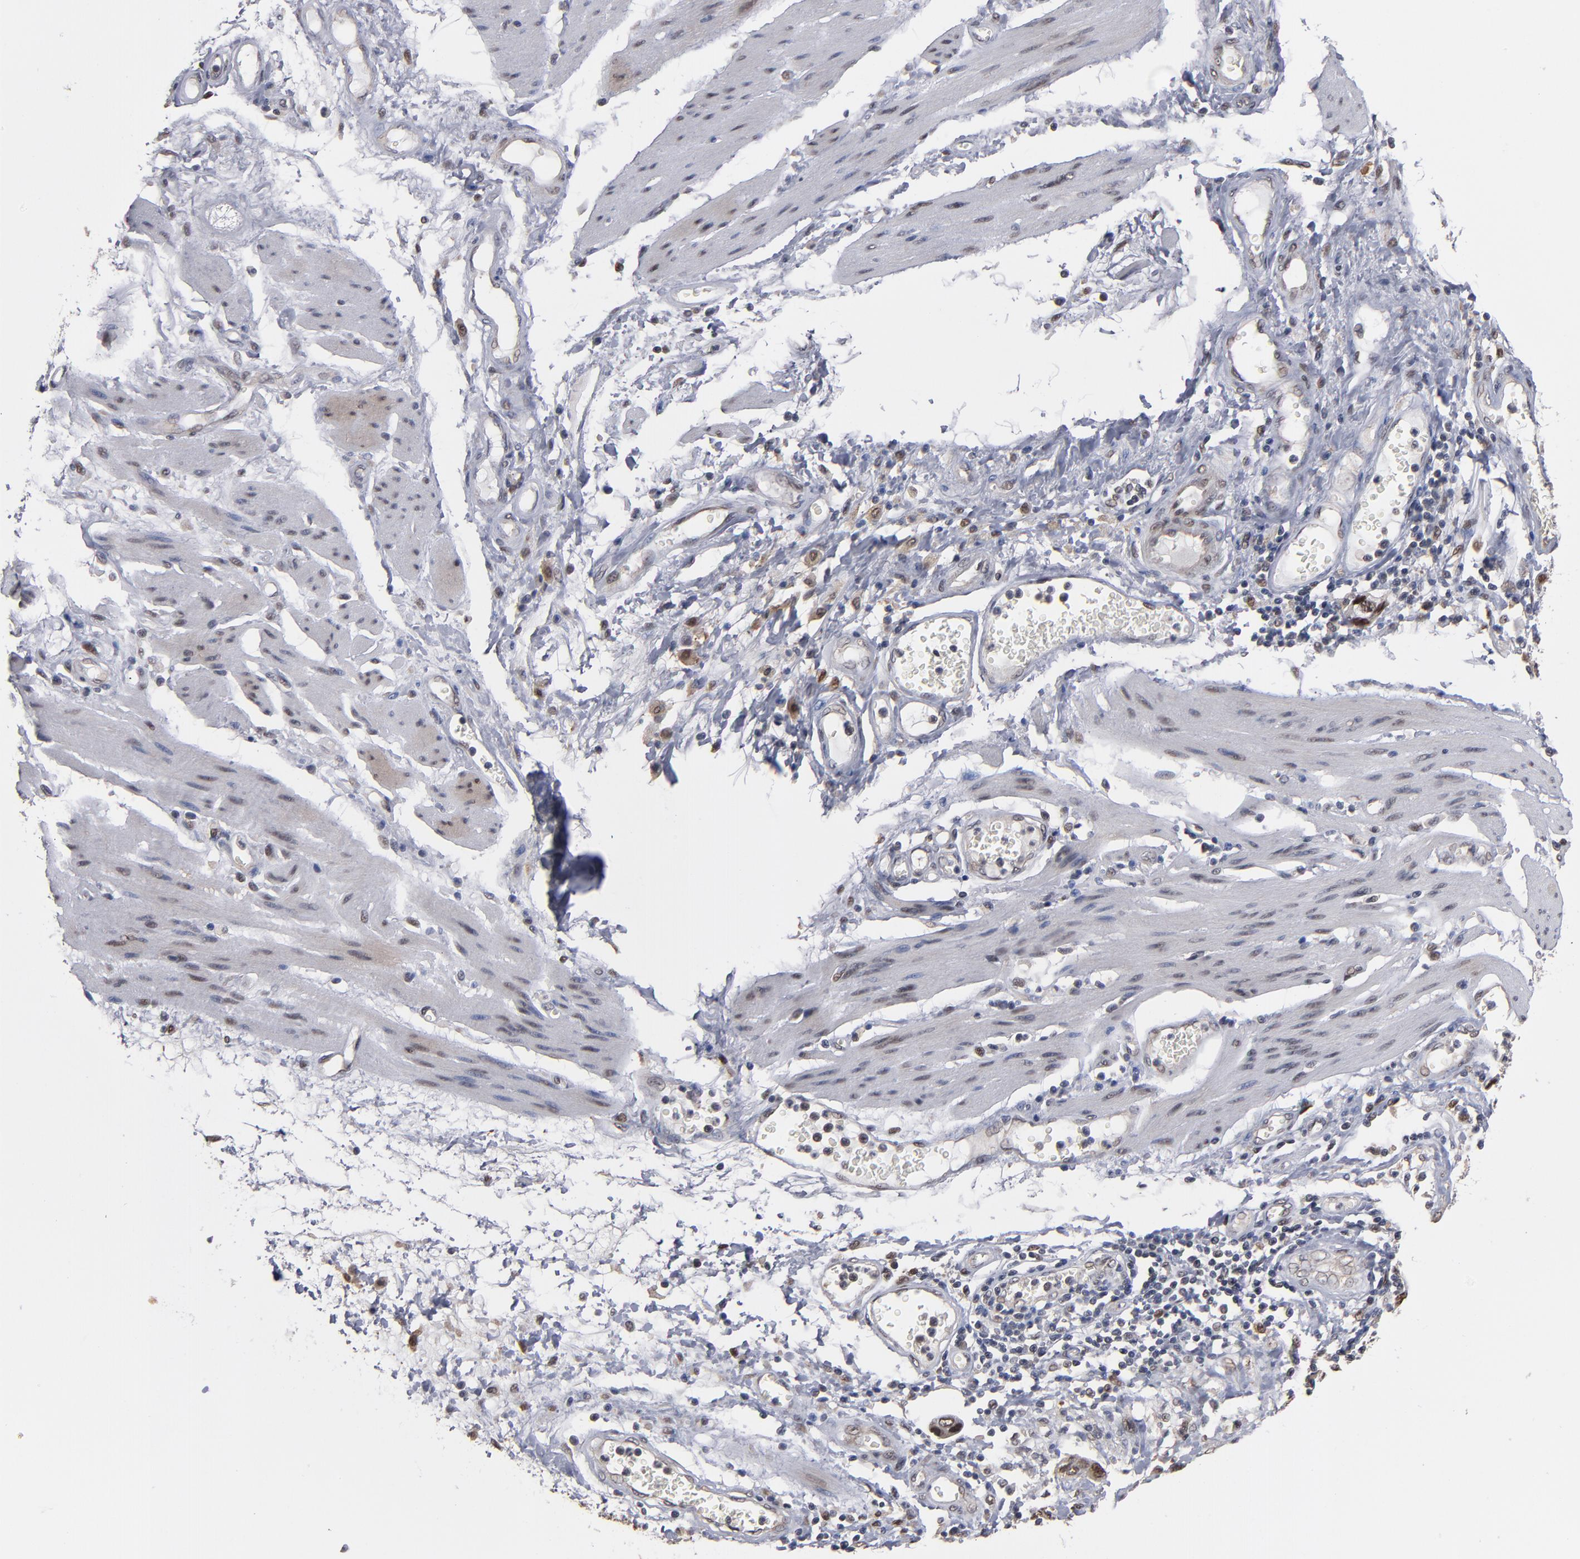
{"staining": {"intensity": "weak", "quantity": ">75%", "location": "nuclear"}, "tissue": "stomach cancer", "cell_type": "Tumor cells", "image_type": "cancer", "snomed": [{"axis": "morphology", "description": "Adenocarcinoma, NOS"}, {"axis": "topography", "description": "Pancreas"}, {"axis": "topography", "description": "Stomach, upper"}], "caption": "Protein analysis of adenocarcinoma (stomach) tissue shows weak nuclear expression in approximately >75% of tumor cells.", "gene": "HUWE1", "patient": {"sex": "male", "age": 77}}